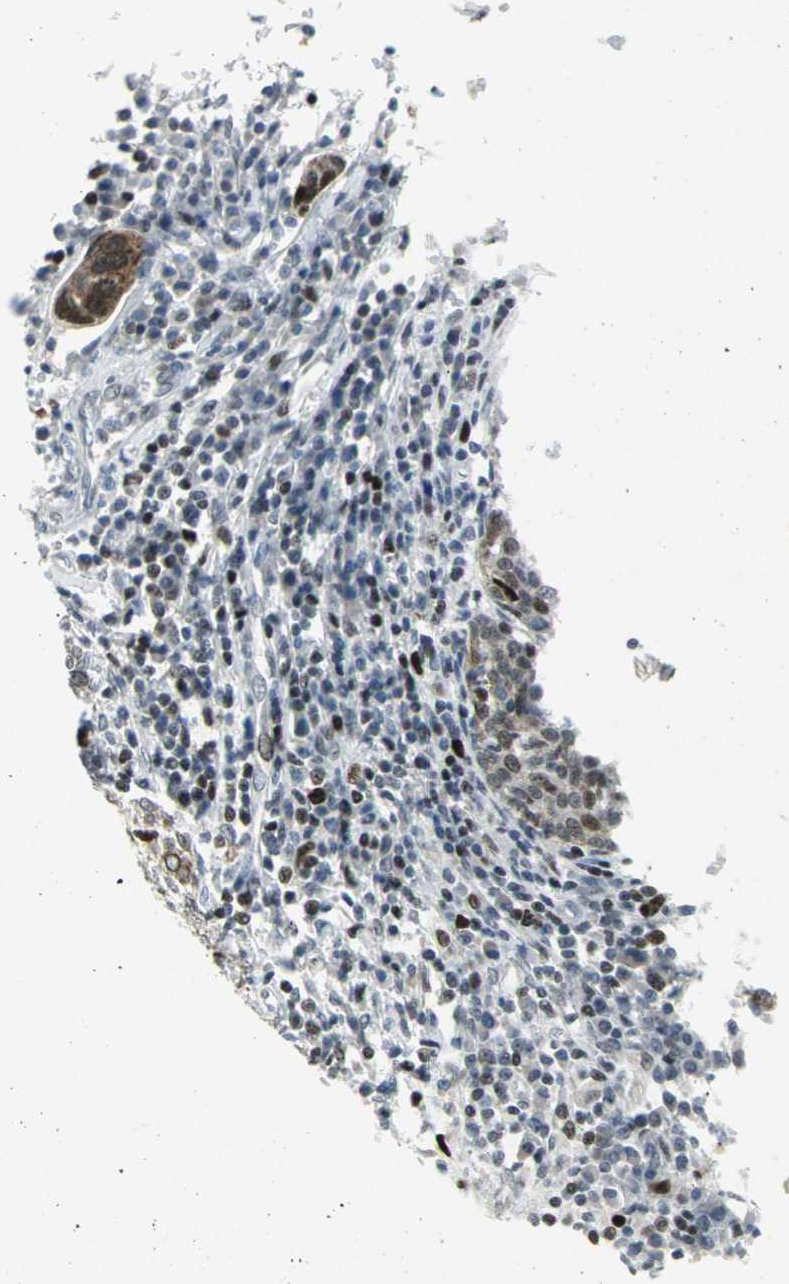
{"staining": {"intensity": "moderate", "quantity": ">75%", "location": "nuclear"}, "tissue": "cervical cancer", "cell_type": "Tumor cells", "image_type": "cancer", "snomed": [{"axis": "morphology", "description": "Squamous cell carcinoma, NOS"}, {"axis": "topography", "description": "Cervix"}], "caption": "Moderate nuclear expression is present in approximately >75% of tumor cells in cervical cancer (squamous cell carcinoma). (DAB (3,3'-diaminobenzidine) IHC, brown staining for protein, blue staining for nuclei).", "gene": "RPA1", "patient": {"sex": "female", "age": 40}}